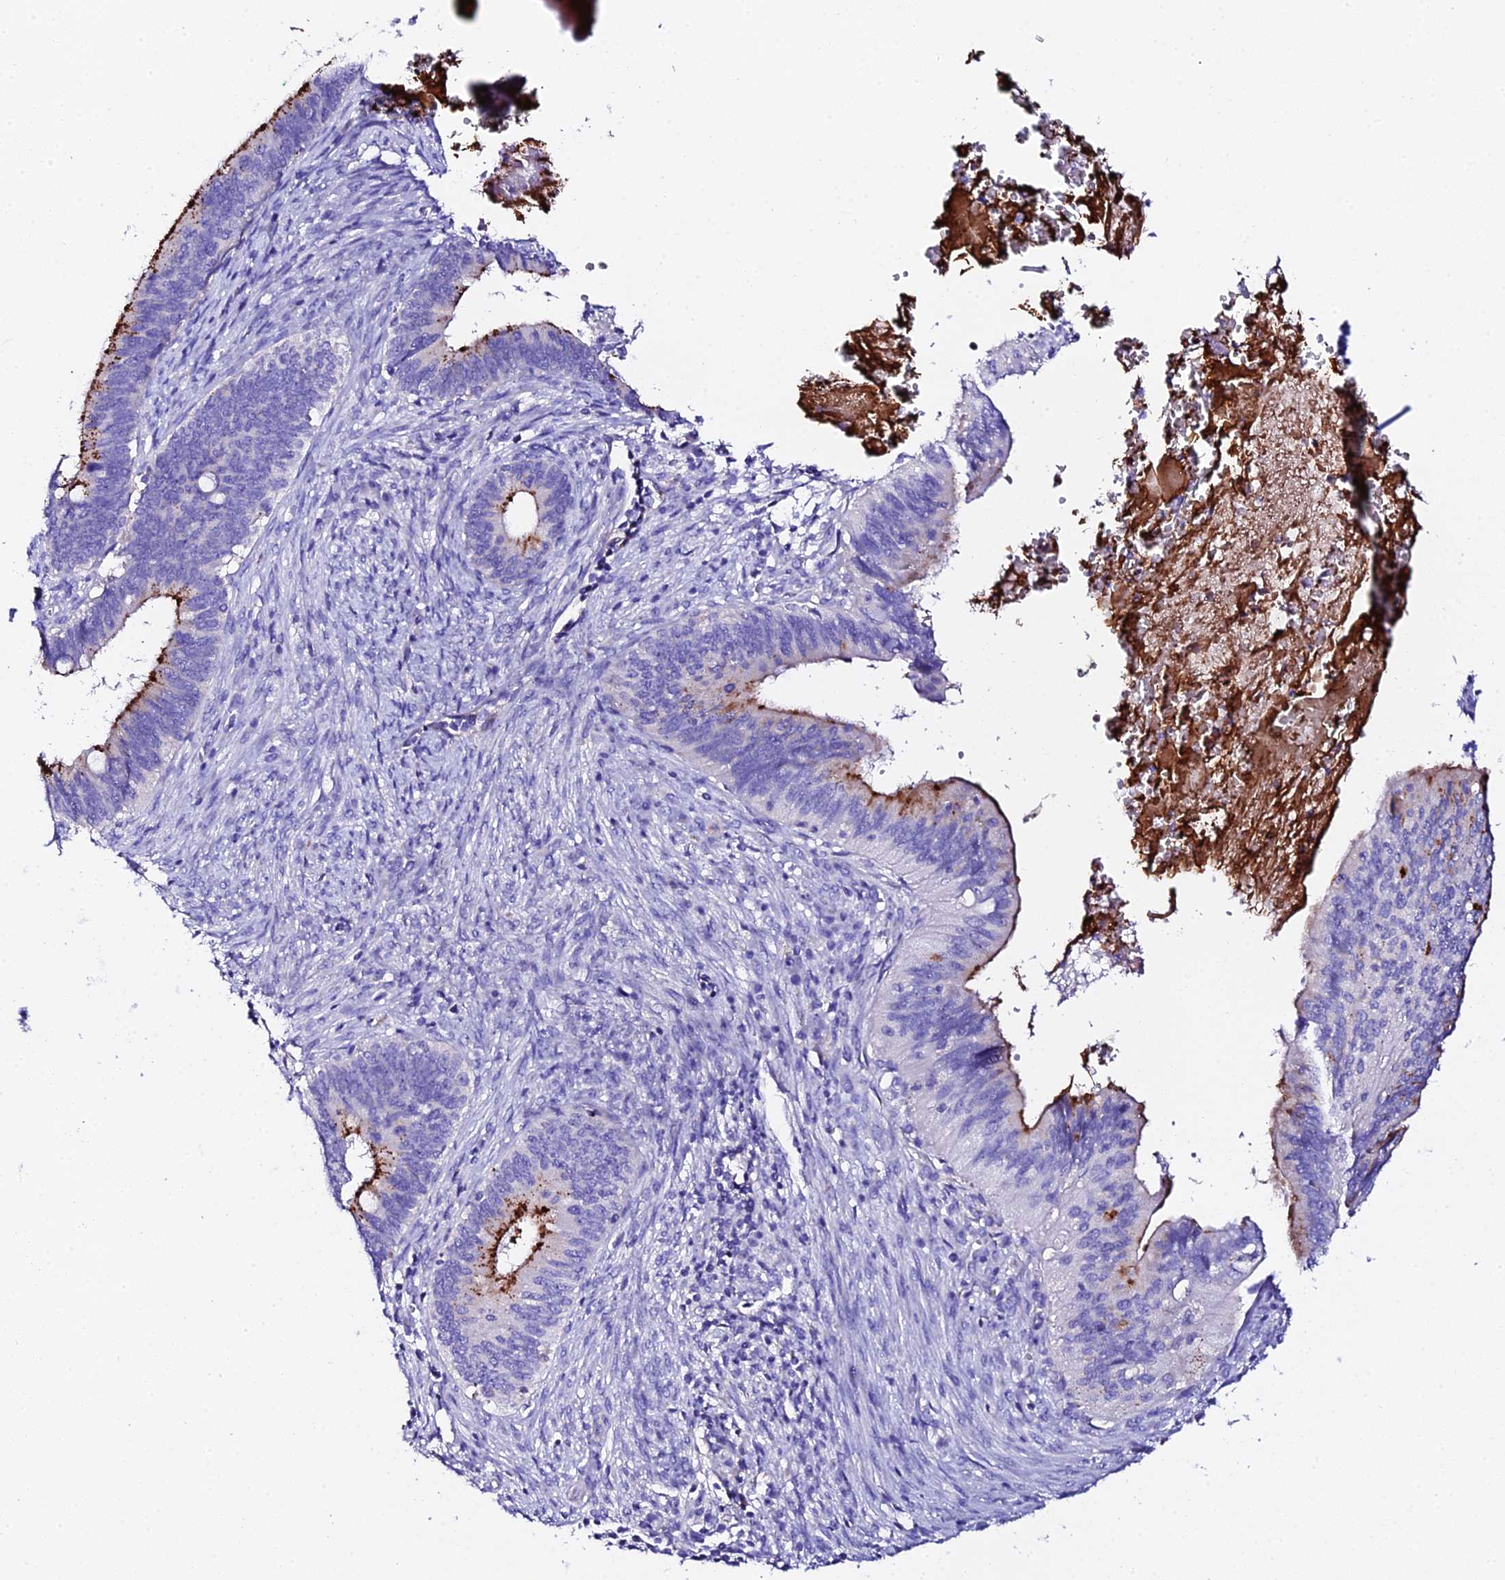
{"staining": {"intensity": "strong", "quantity": "25%-75%", "location": "cytoplasmic/membranous"}, "tissue": "cervical cancer", "cell_type": "Tumor cells", "image_type": "cancer", "snomed": [{"axis": "morphology", "description": "Adenocarcinoma, NOS"}, {"axis": "topography", "description": "Cervix"}], "caption": "Protein analysis of cervical cancer (adenocarcinoma) tissue demonstrates strong cytoplasmic/membranous positivity in approximately 25%-75% of tumor cells. The staining was performed using DAB (3,3'-diaminobenzidine) to visualize the protein expression in brown, while the nuclei were stained in blue with hematoxylin (Magnification: 20x).", "gene": "TMEM117", "patient": {"sex": "female", "age": 42}}